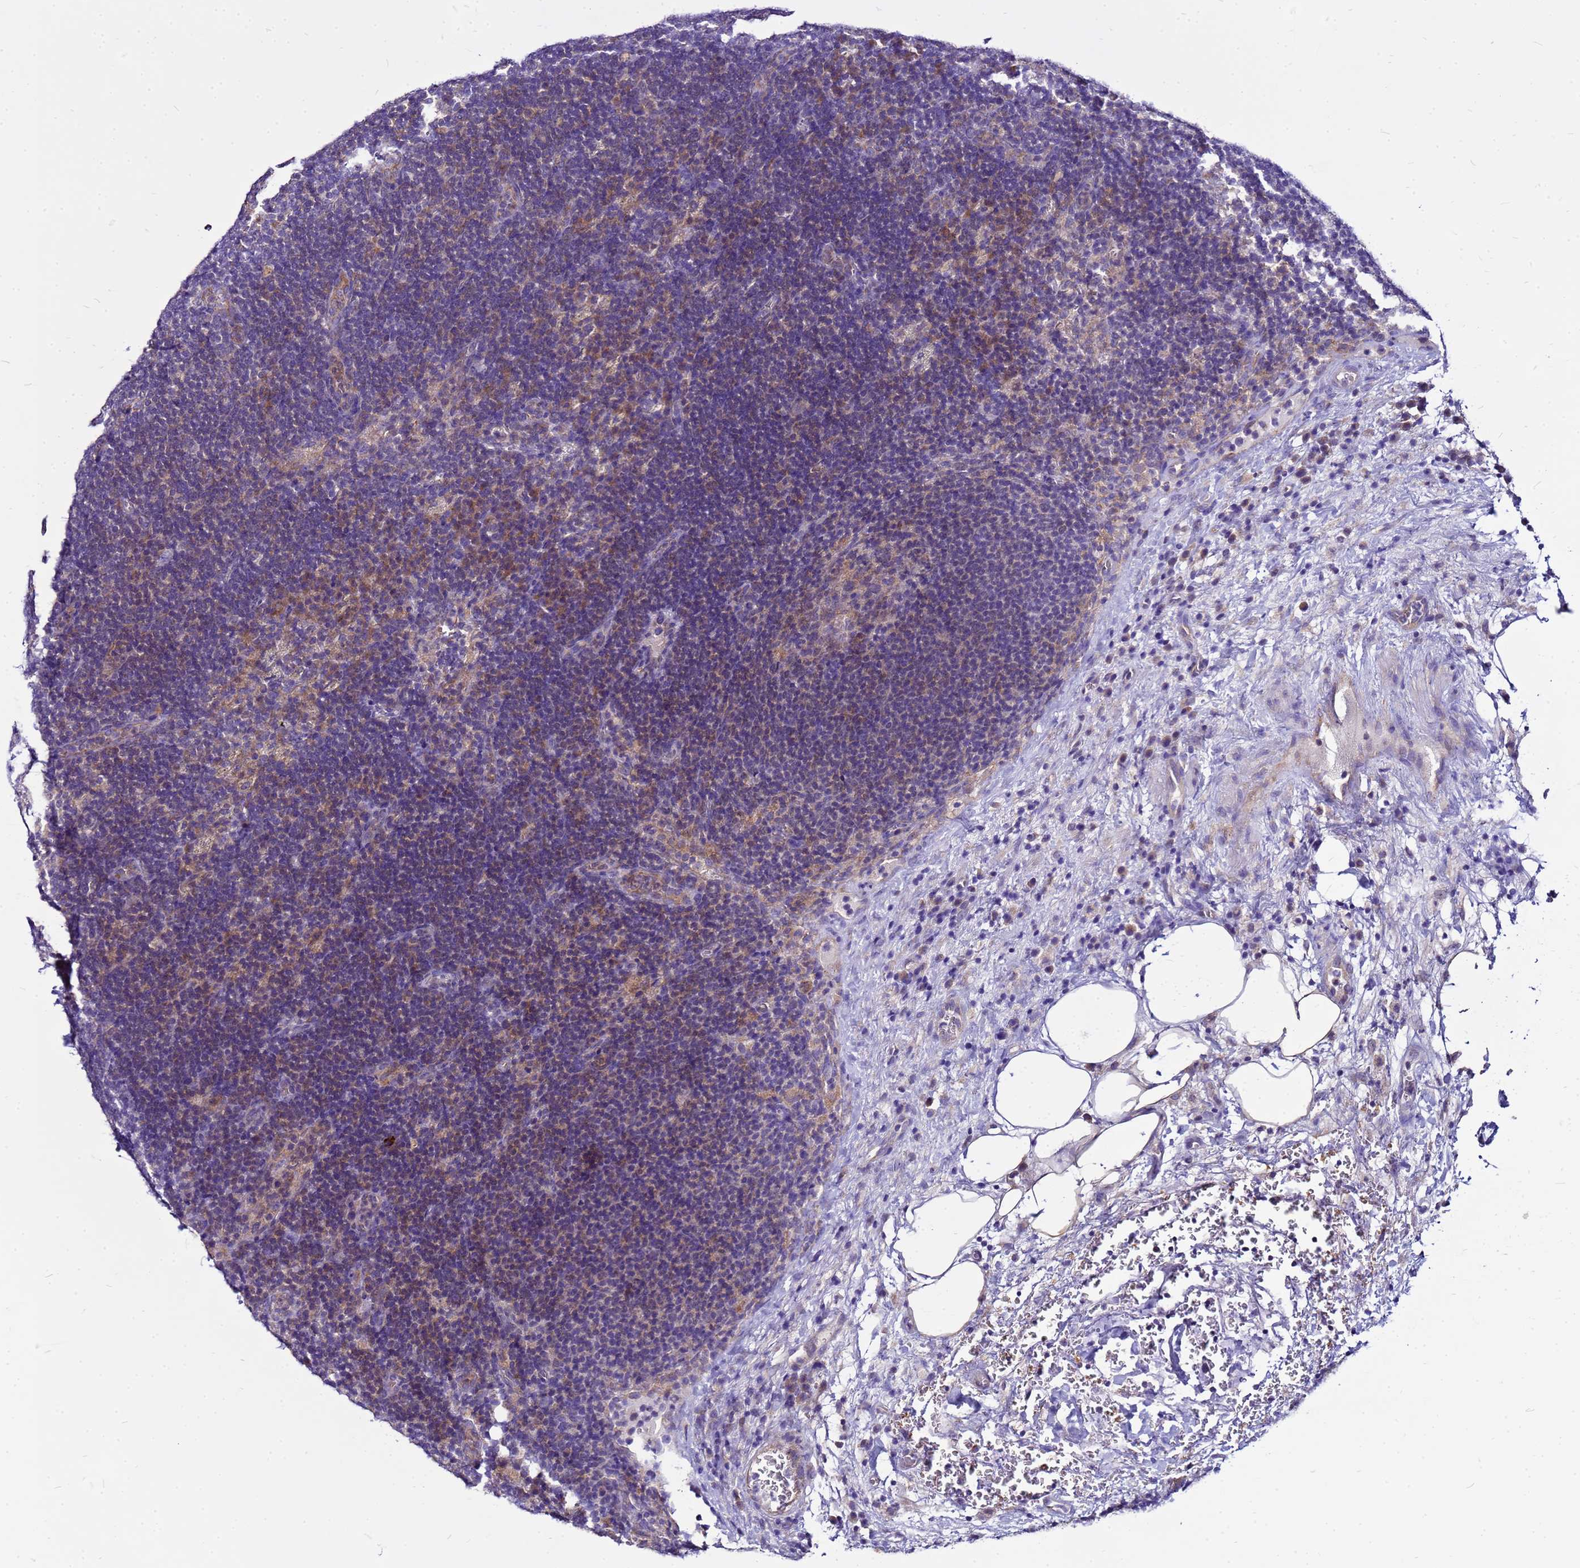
{"staining": {"intensity": "negative", "quantity": "none", "location": "none"}, "tissue": "lymph node", "cell_type": "Germinal center cells", "image_type": "normal", "snomed": [{"axis": "morphology", "description": "Normal tissue, NOS"}, {"axis": "topography", "description": "Lymph node"}], "caption": "Immunohistochemical staining of normal lymph node reveals no significant staining in germinal center cells. (Stains: DAB immunohistochemistry (IHC) with hematoxylin counter stain, Microscopy: brightfield microscopy at high magnification).", "gene": "PKD1", "patient": {"sex": "female", "age": 70}}